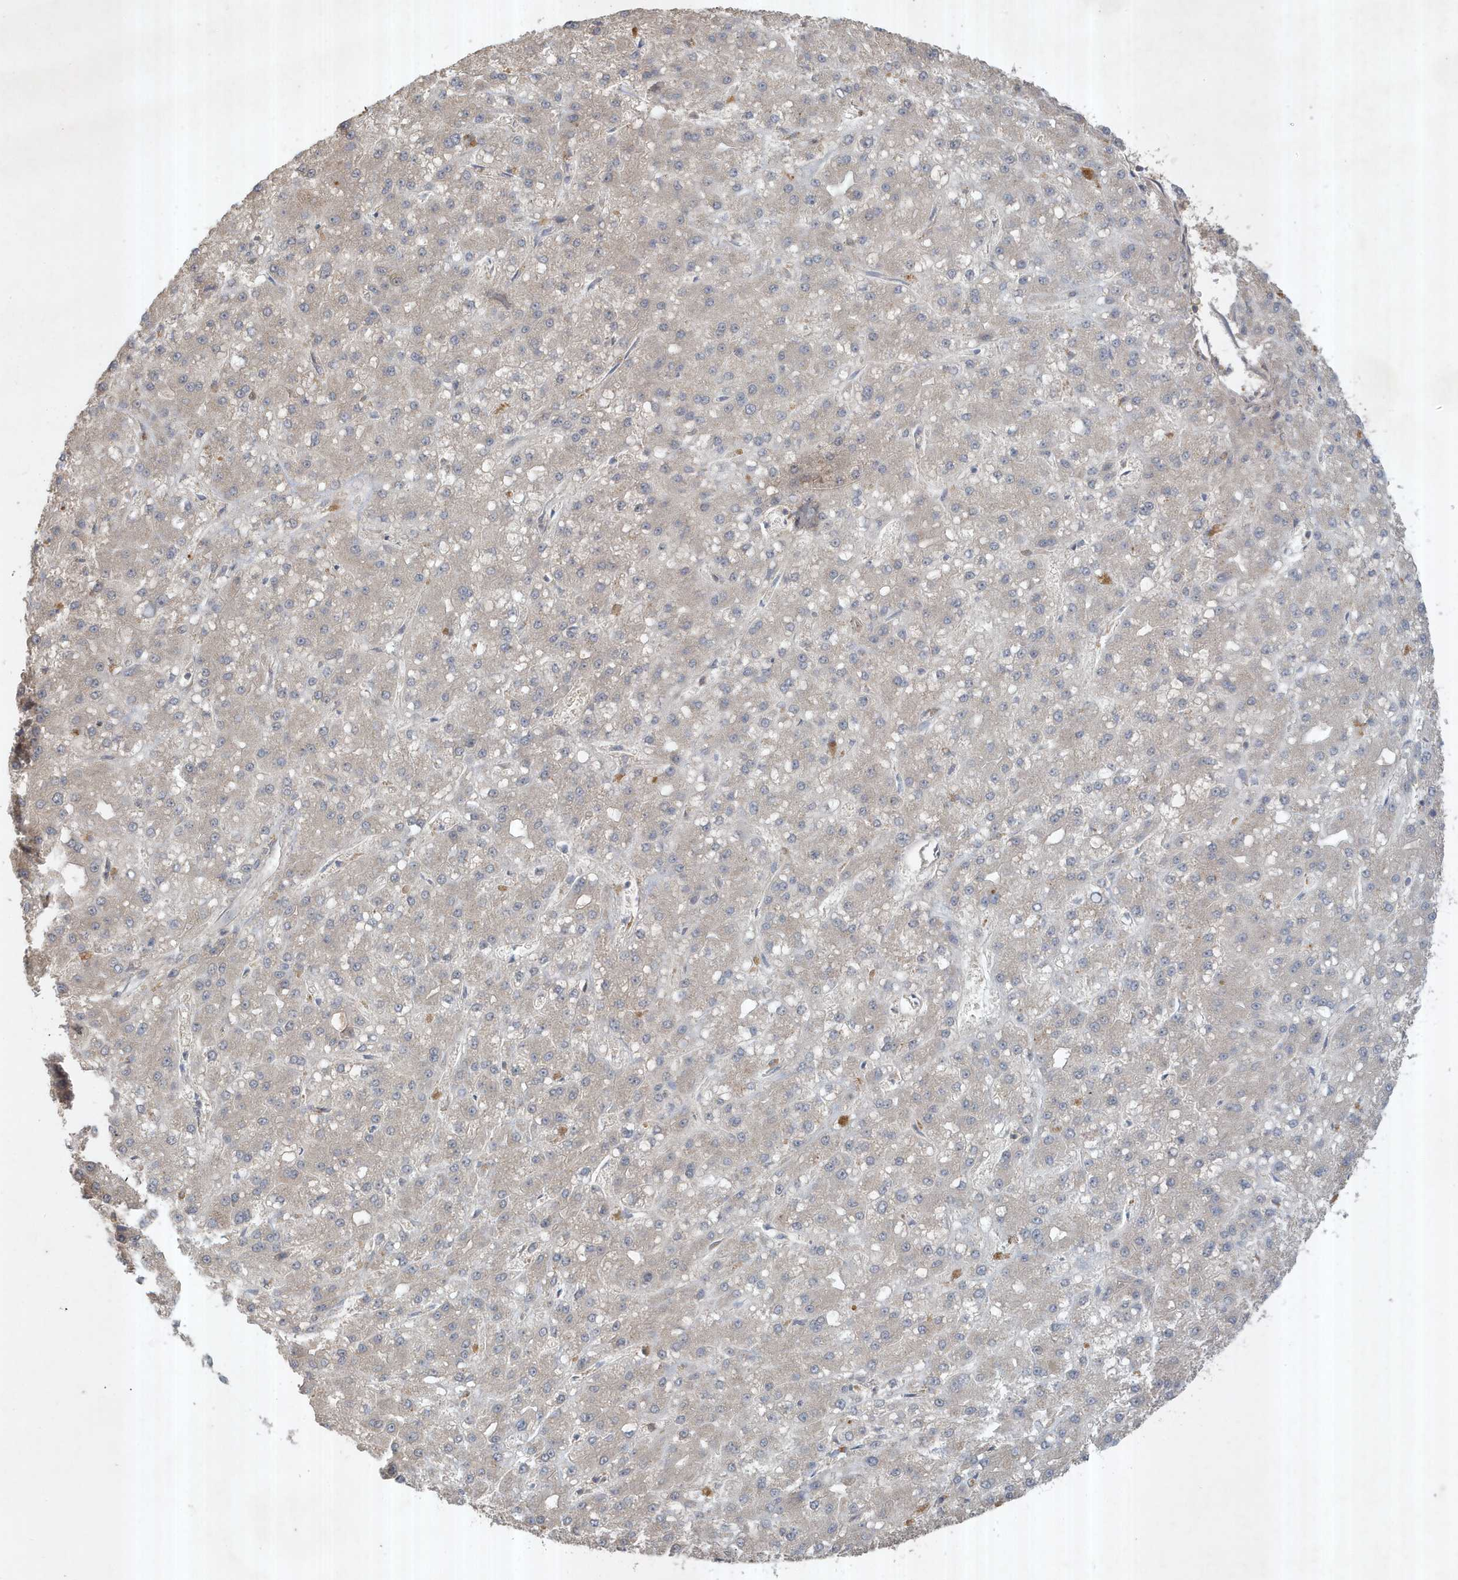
{"staining": {"intensity": "negative", "quantity": "none", "location": "none"}, "tissue": "liver cancer", "cell_type": "Tumor cells", "image_type": "cancer", "snomed": [{"axis": "morphology", "description": "Carcinoma, Hepatocellular, NOS"}, {"axis": "topography", "description": "Liver"}], "caption": "Image shows no significant protein staining in tumor cells of liver cancer (hepatocellular carcinoma).", "gene": "ABCB9", "patient": {"sex": "male", "age": 67}}